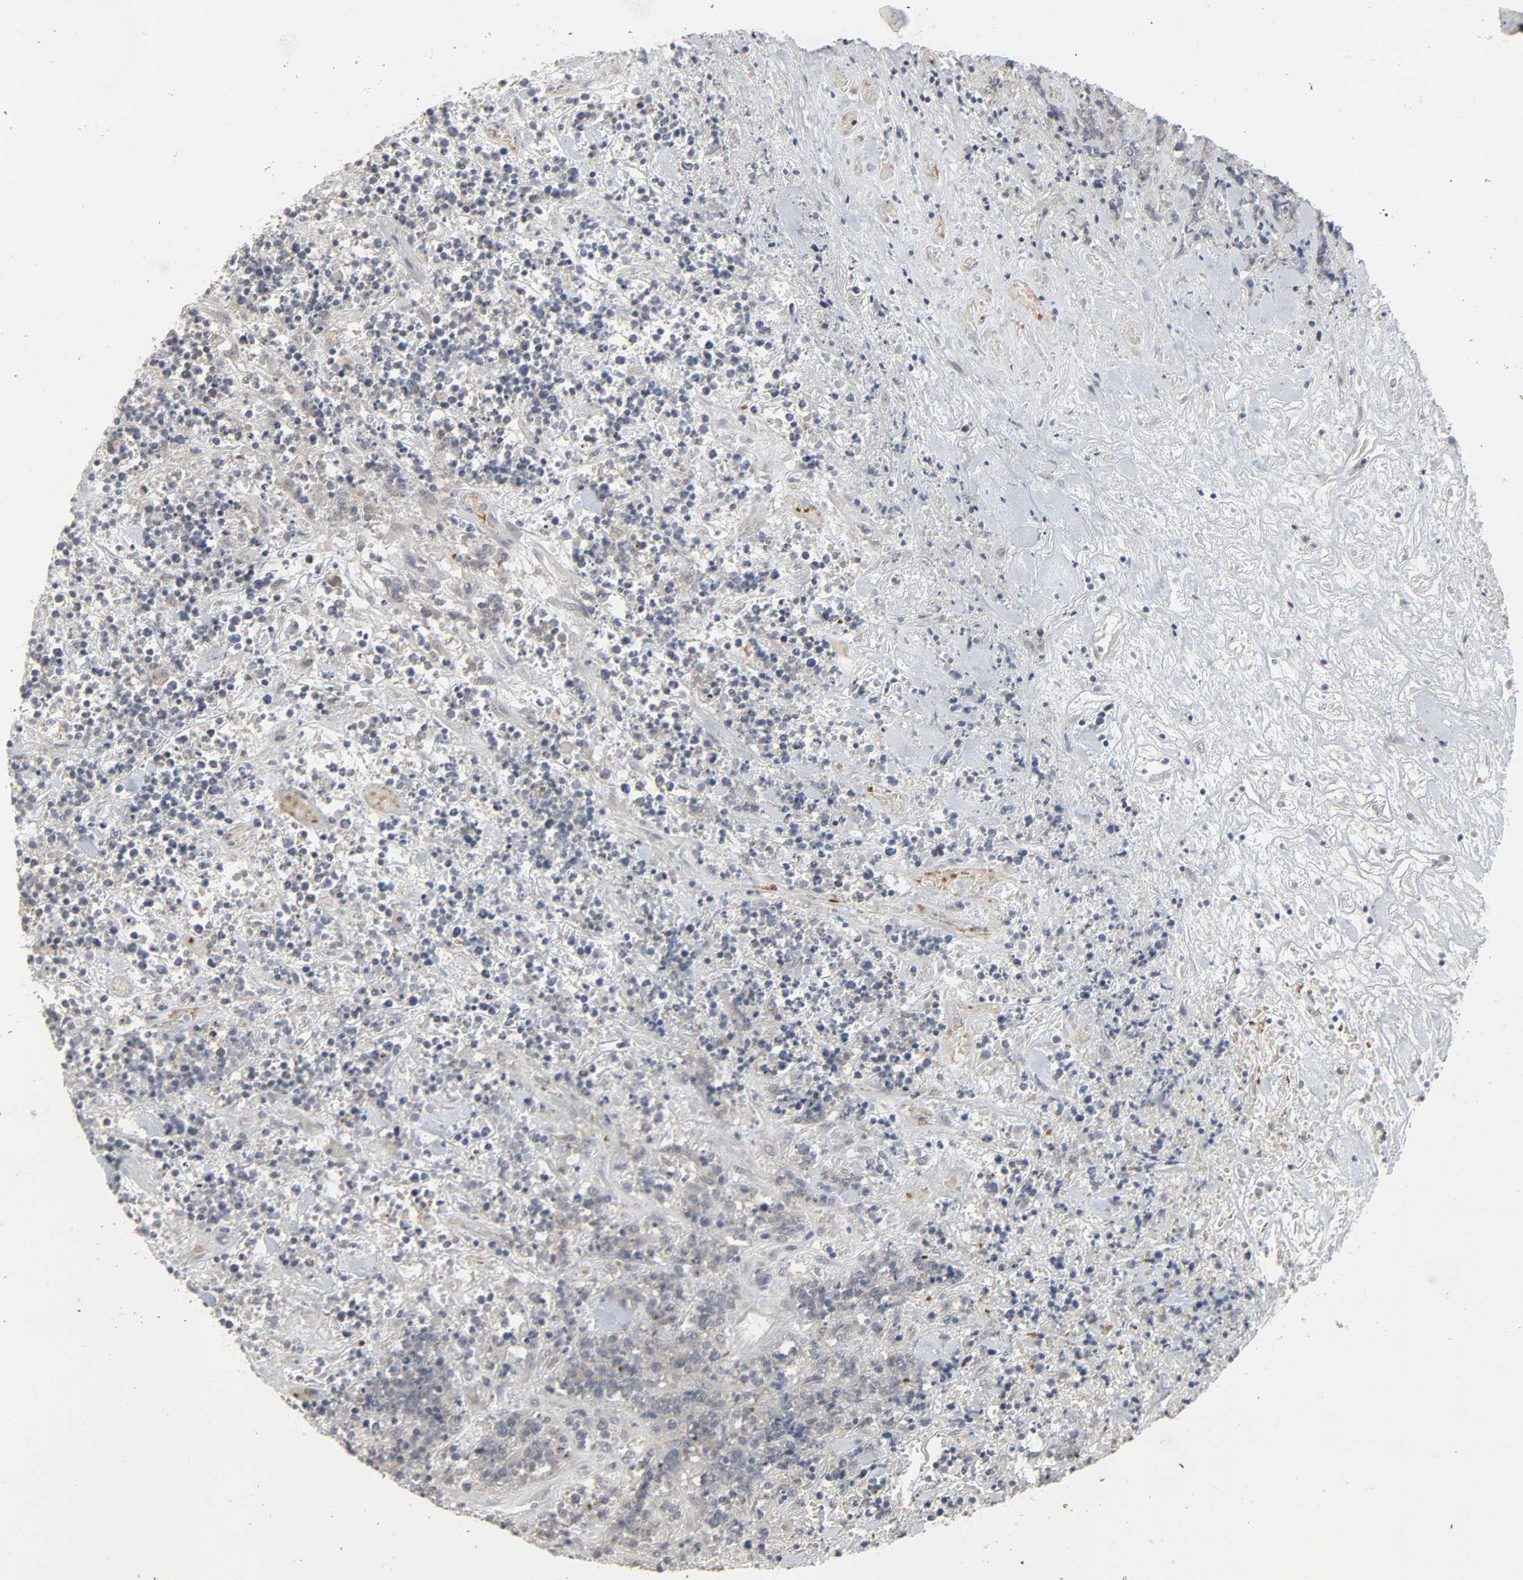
{"staining": {"intensity": "negative", "quantity": "none", "location": "none"}, "tissue": "lymphoma", "cell_type": "Tumor cells", "image_type": "cancer", "snomed": [{"axis": "morphology", "description": "Malignant lymphoma, non-Hodgkin's type, High grade"}, {"axis": "topography", "description": "Soft tissue"}], "caption": "The IHC histopathology image has no significant positivity in tumor cells of malignant lymphoma, non-Hodgkin's type (high-grade) tissue.", "gene": "ZNF222", "patient": {"sex": "male", "age": 18}}